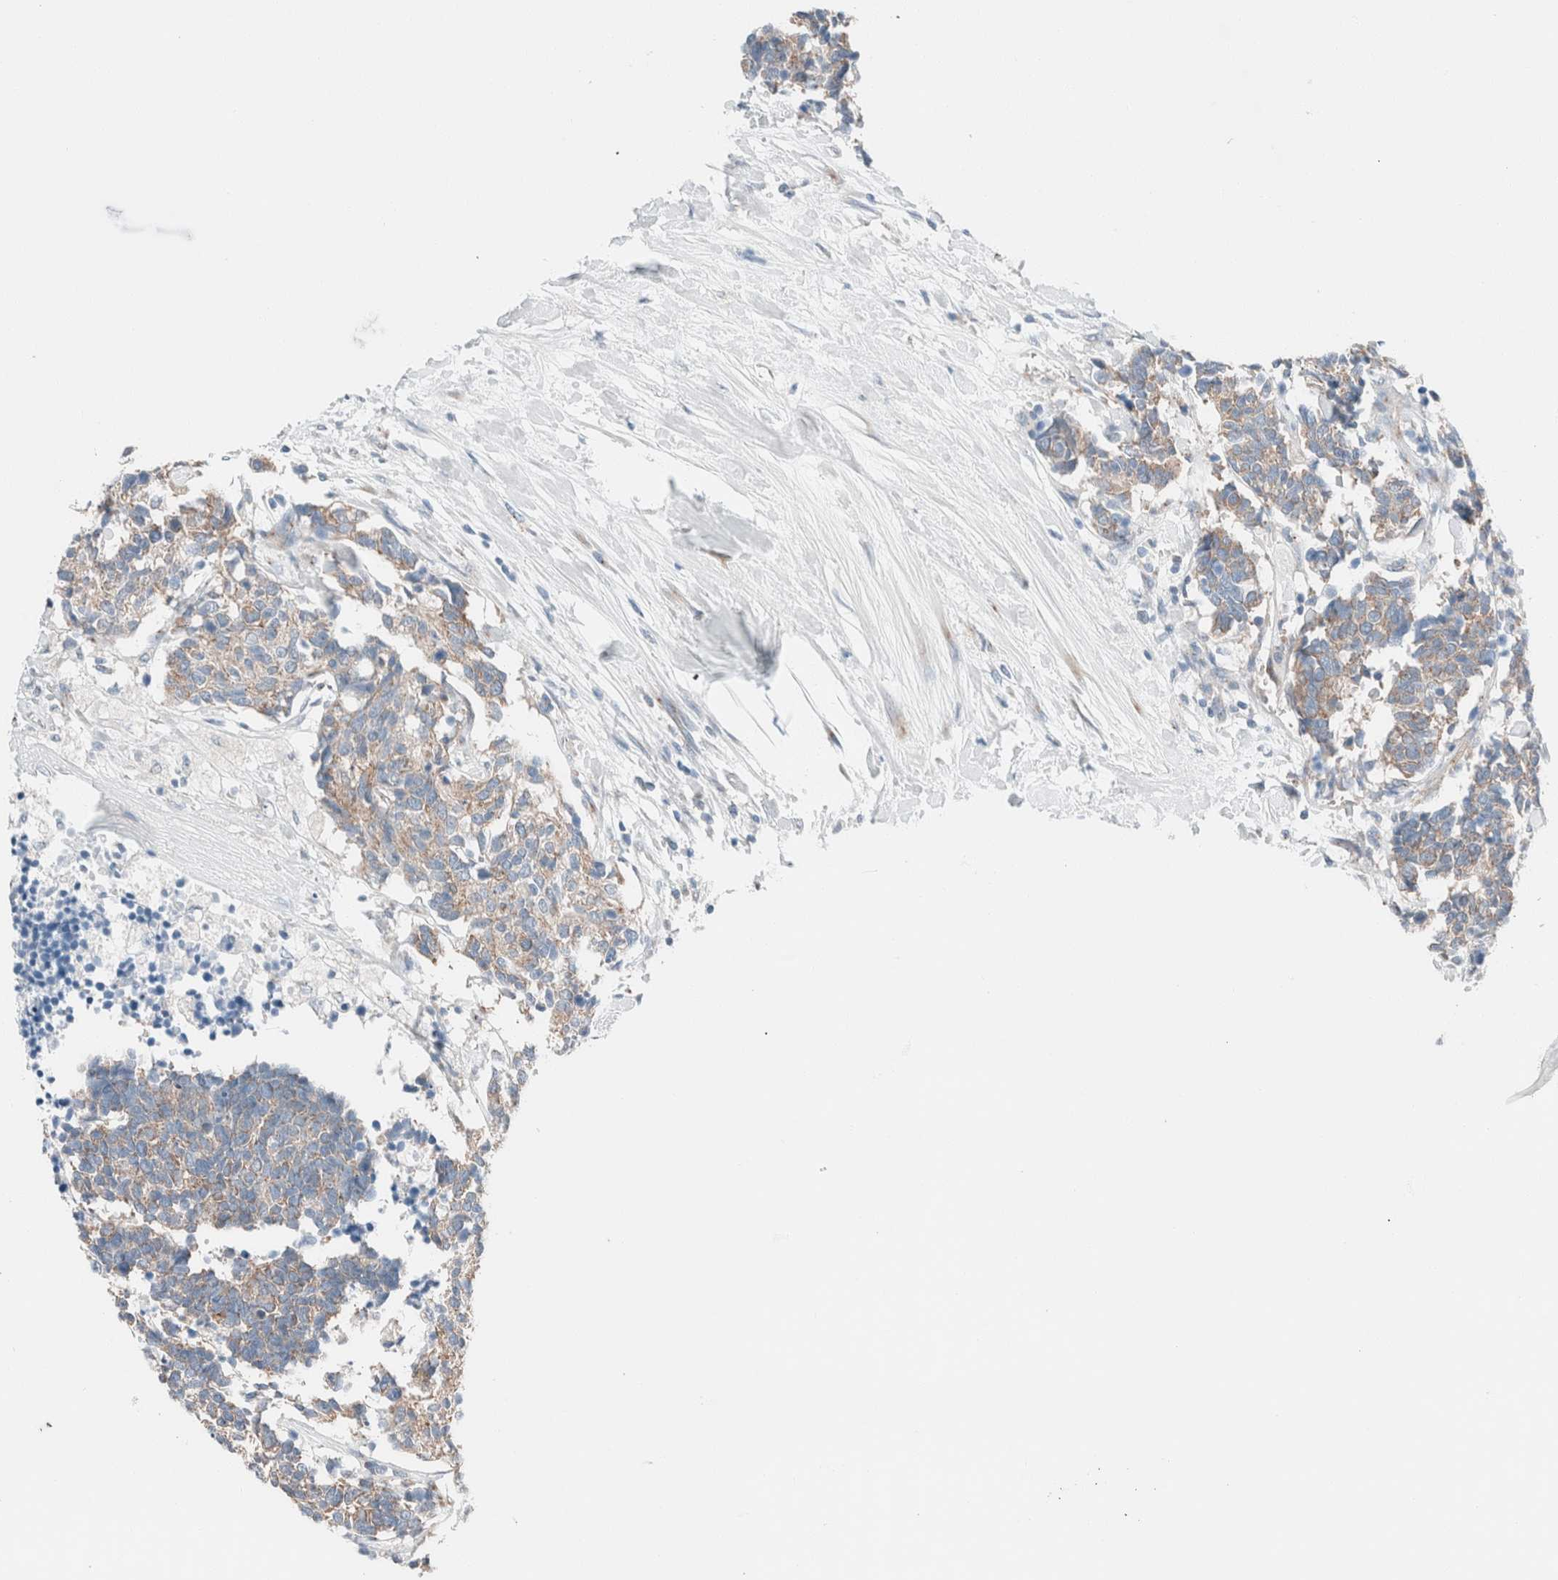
{"staining": {"intensity": "moderate", "quantity": ">75%", "location": "cytoplasmic/membranous"}, "tissue": "carcinoid", "cell_type": "Tumor cells", "image_type": "cancer", "snomed": [{"axis": "morphology", "description": "Carcinoma, NOS"}, {"axis": "morphology", "description": "Carcinoid, malignant, NOS"}, {"axis": "topography", "description": "Urinary bladder"}], "caption": "IHC of carcinoma shows medium levels of moderate cytoplasmic/membranous staining in approximately >75% of tumor cells. Immunohistochemistry (ihc) stains the protein of interest in brown and the nuclei are stained blue.", "gene": "CASC3", "patient": {"sex": "male", "age": 57}}